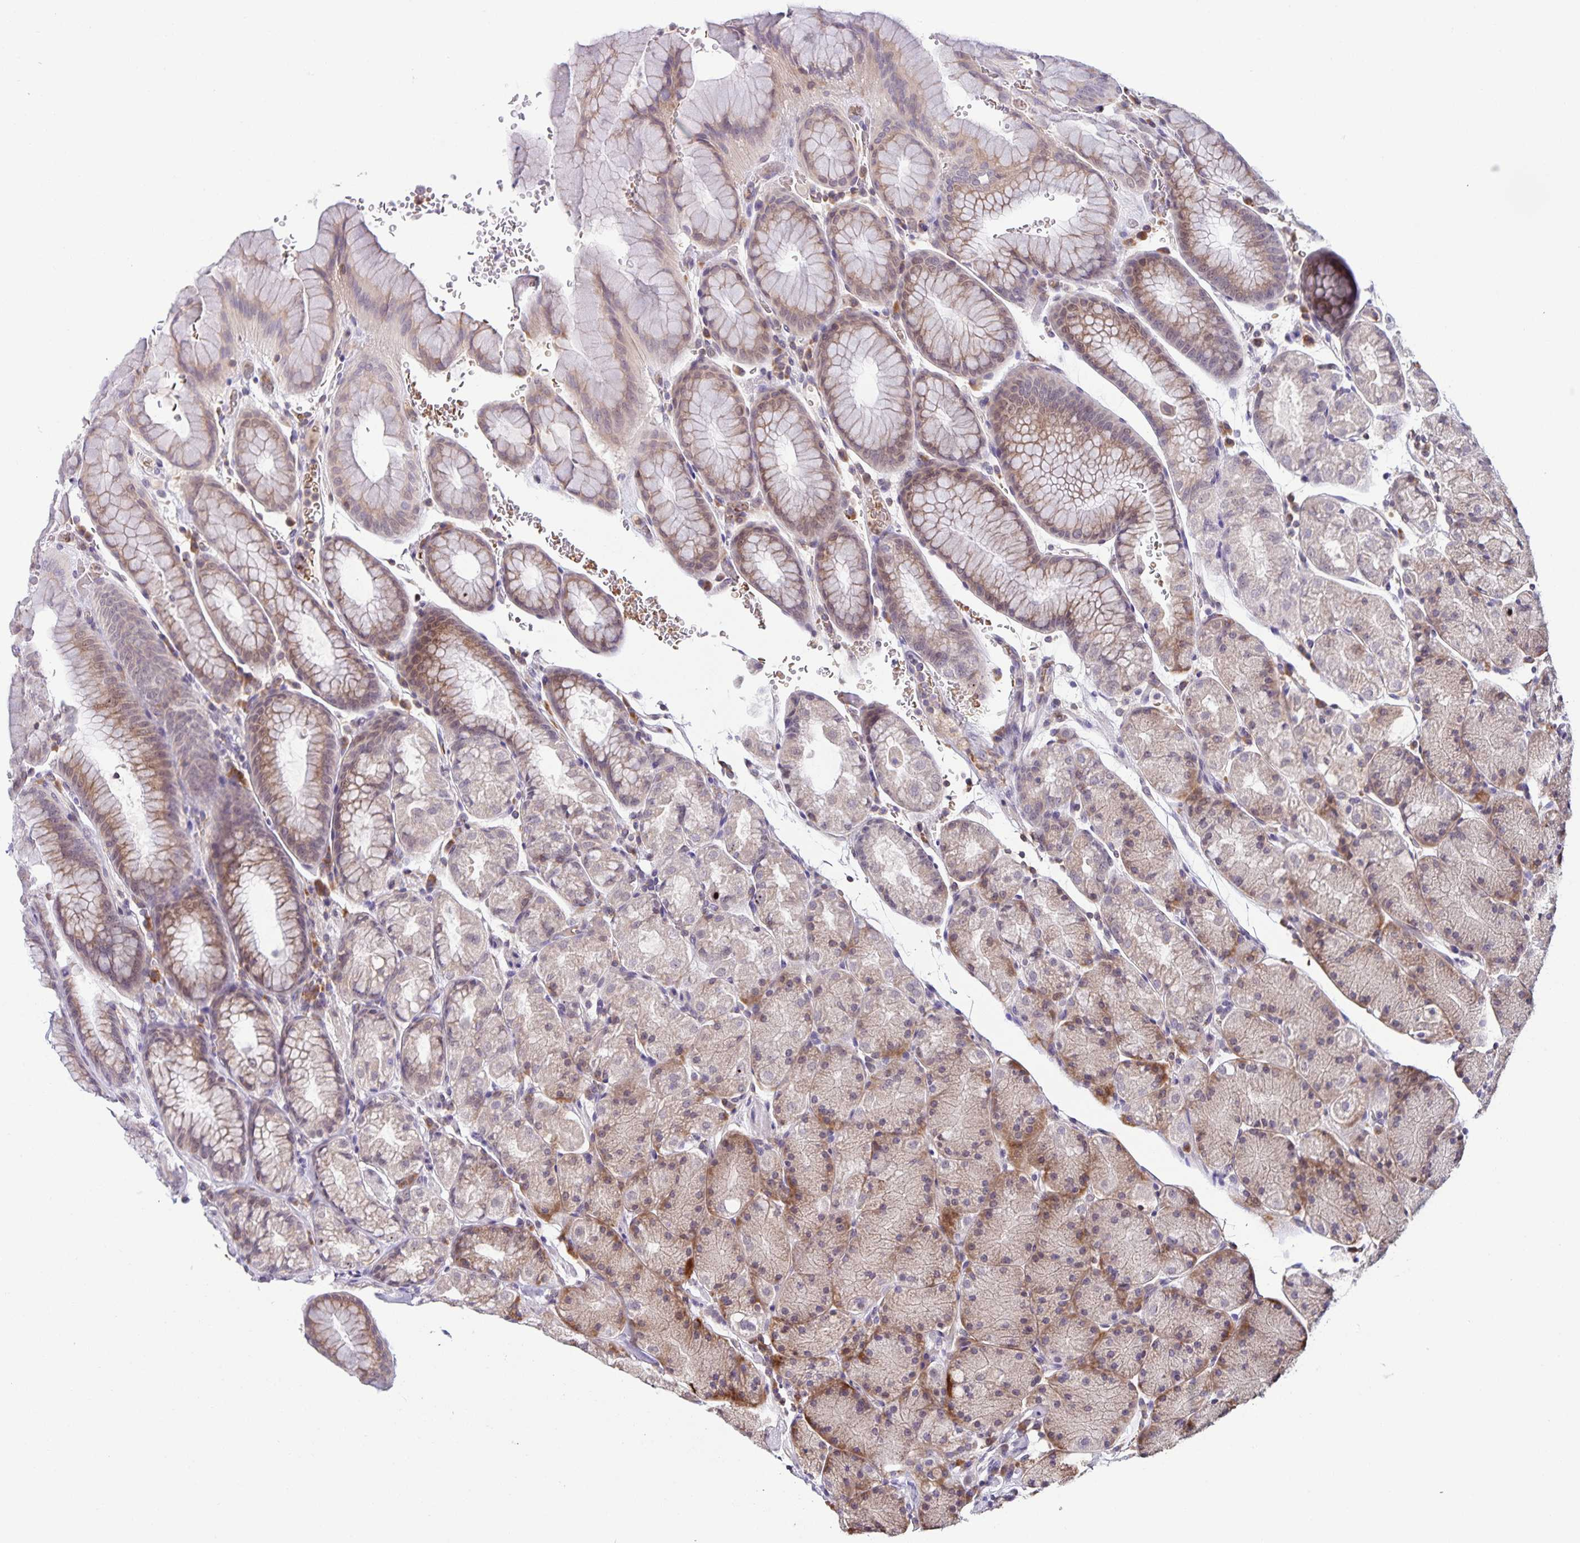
{"staining": {"intensity": "weak", "quantity": "25%-75%", "location": "cytoplasmic/membranous"}, "tissue": "stomach", "cell_type": "Glandular cells", "image_type": "normal", "snomed": [{"axis": "morphology", "description": "Normal tissue, NOS"}, {"axis": "topography", "description": "Stomach, upper"}, {"axis": "topography", "description": "Stomach"}], "caption": "This is a photomicrograph of immunohistochemistry (IHC) staining of unremarkable stomach, which shows weak positivity in the cytoplasmic/membranous of glandular cells.", "gene": "STPG4", "patient": {"sex": "male", "age": 76}}